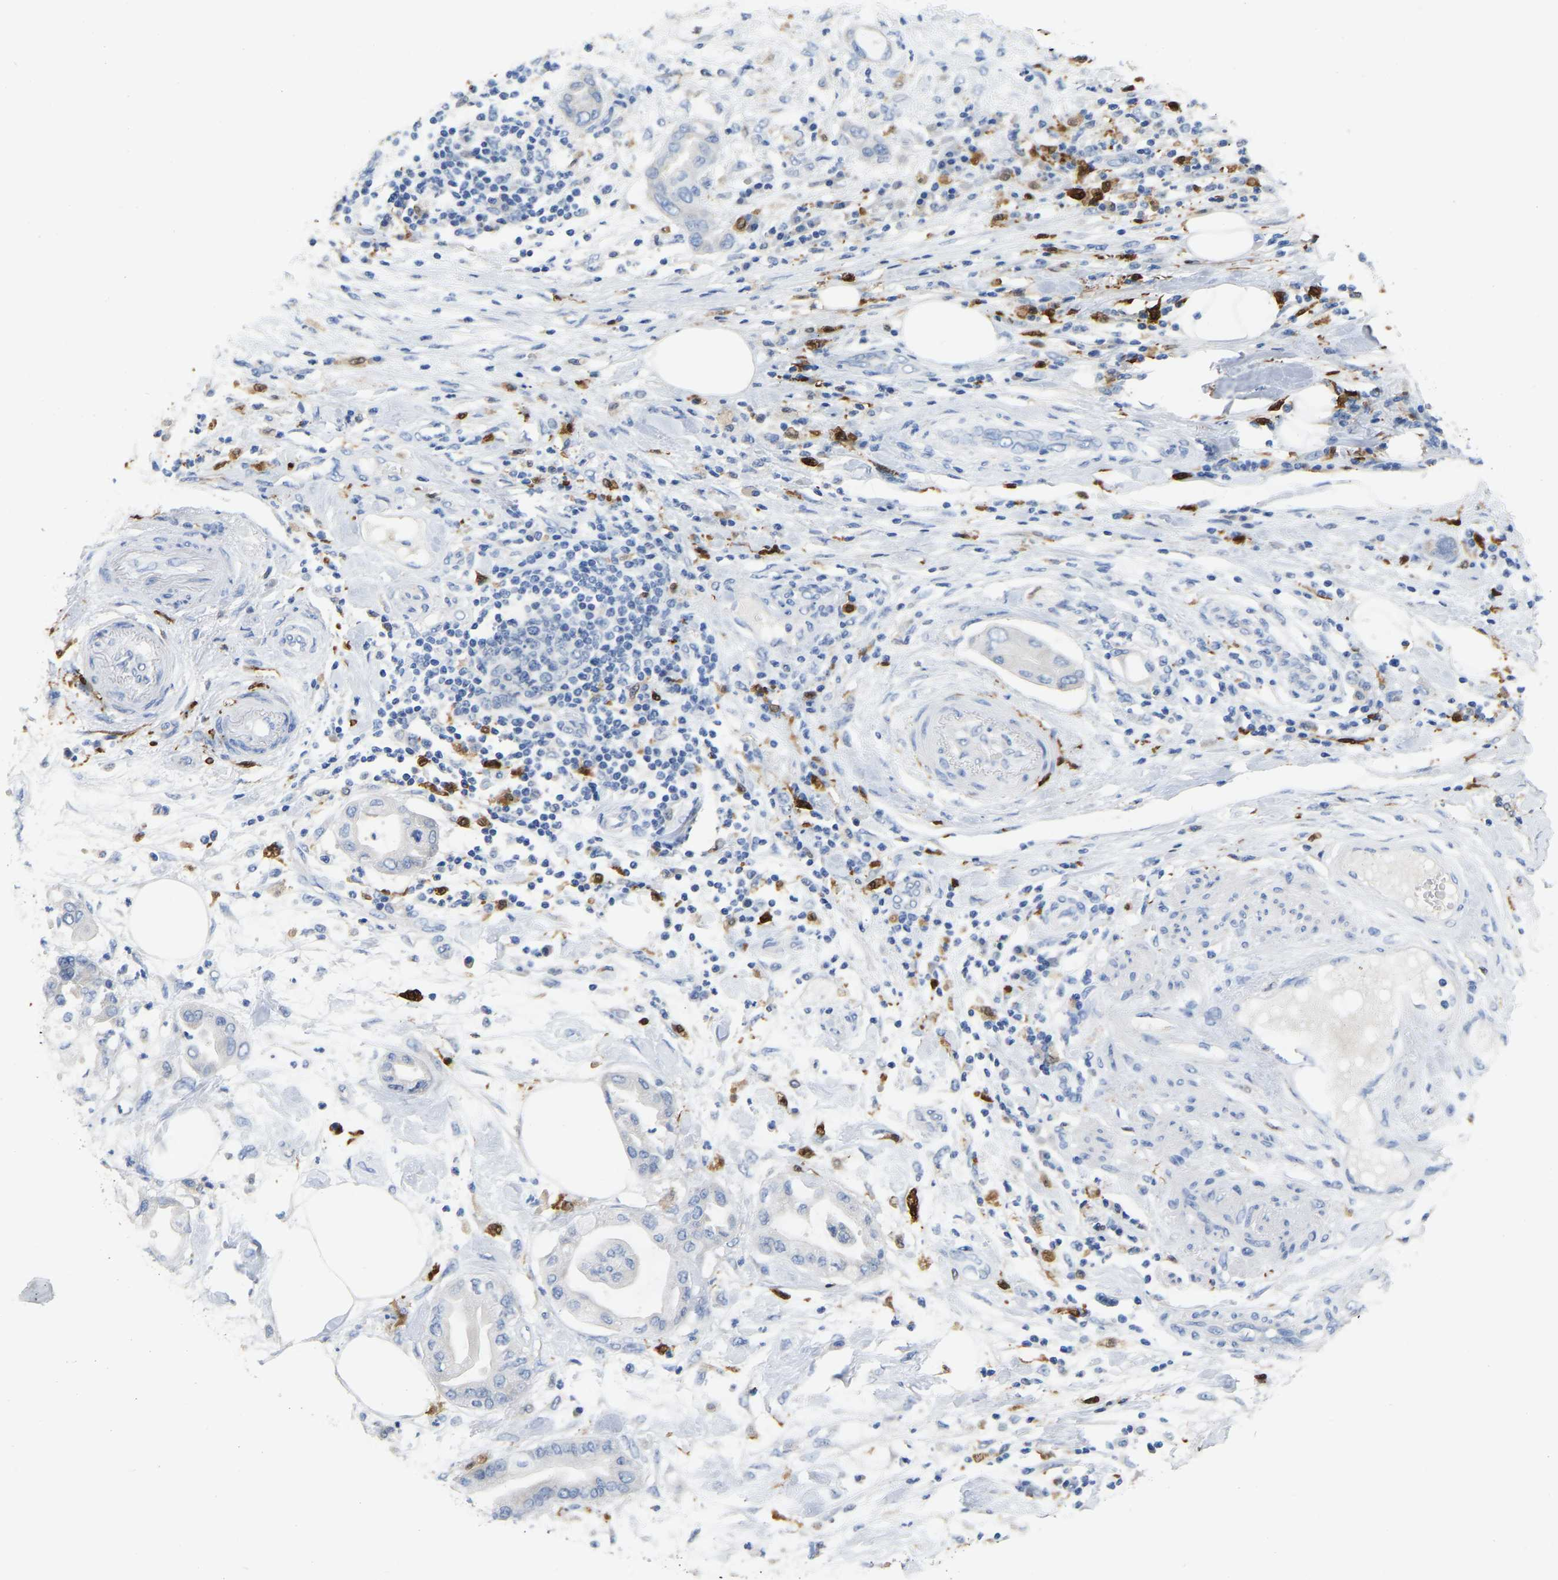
{"staining": {"intensity": "negative", "quantity": "none", "location": "none"}, "tissue": "pancreatic cancer", "cell_type": "Tumor cells", "image_type": "cancer", "snomed": [{"axis": "morphology", "description": "Adenocarcinoma, NOS"}, {"axis": "morphology", "description": "Adenocarcinoma, metastatic, NOS"}, {"axis": "topography", "description": "Lymph node"}, {"axis": "topography", "description": "Pancreas"}, {"axis": "topography", "description": "Duodenum"}], "caption": "A micrograph of human pancreatic cancer is negative for staining in tumor cells.", "gene": "ULBP2", "patient": {"sex": "female", "age": 64}}